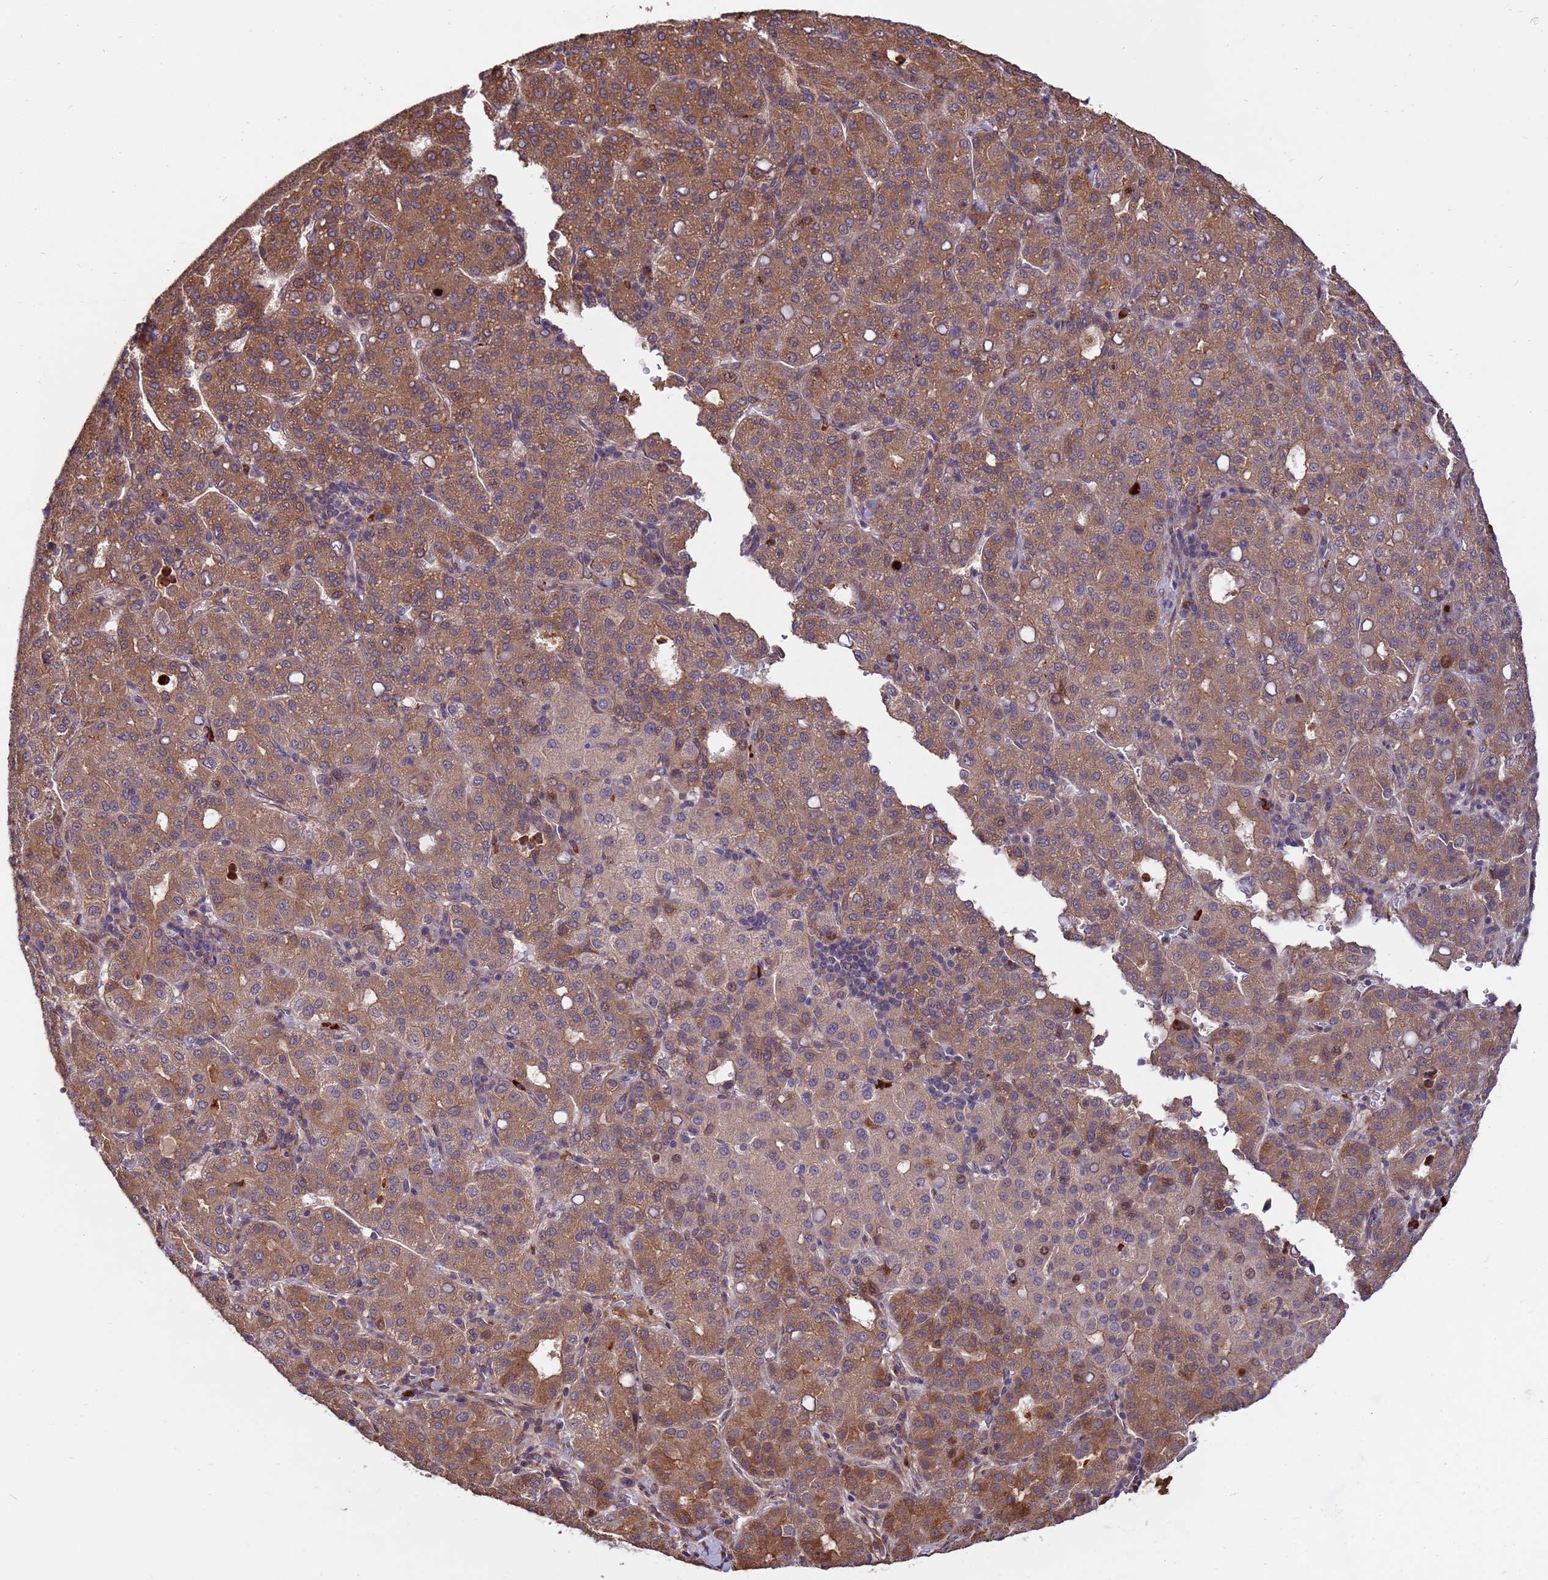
{"staining": {"intensity": "moderate", "quantity": ">75%", "location": "cytoplasmic/membranous"}, "tissue": "liver cancer", "cell_type": "Tumor cells", "image_type": "cancer", "snomed": [{"axis": "morphology", "description": "Carcinoma, Hepatocellular, NOS"}, {"axis": "topography", "description": "Liver"}], "caption": "Hepatocellular carcinoma (liver) tissue exhibits moderate cytoplasmic/membranous staining in approximately >75% of tumor cells, visualized by immunohistochemistry.", "gene": "ZNF619", "patient": {"sex": "male", "age": 65}}